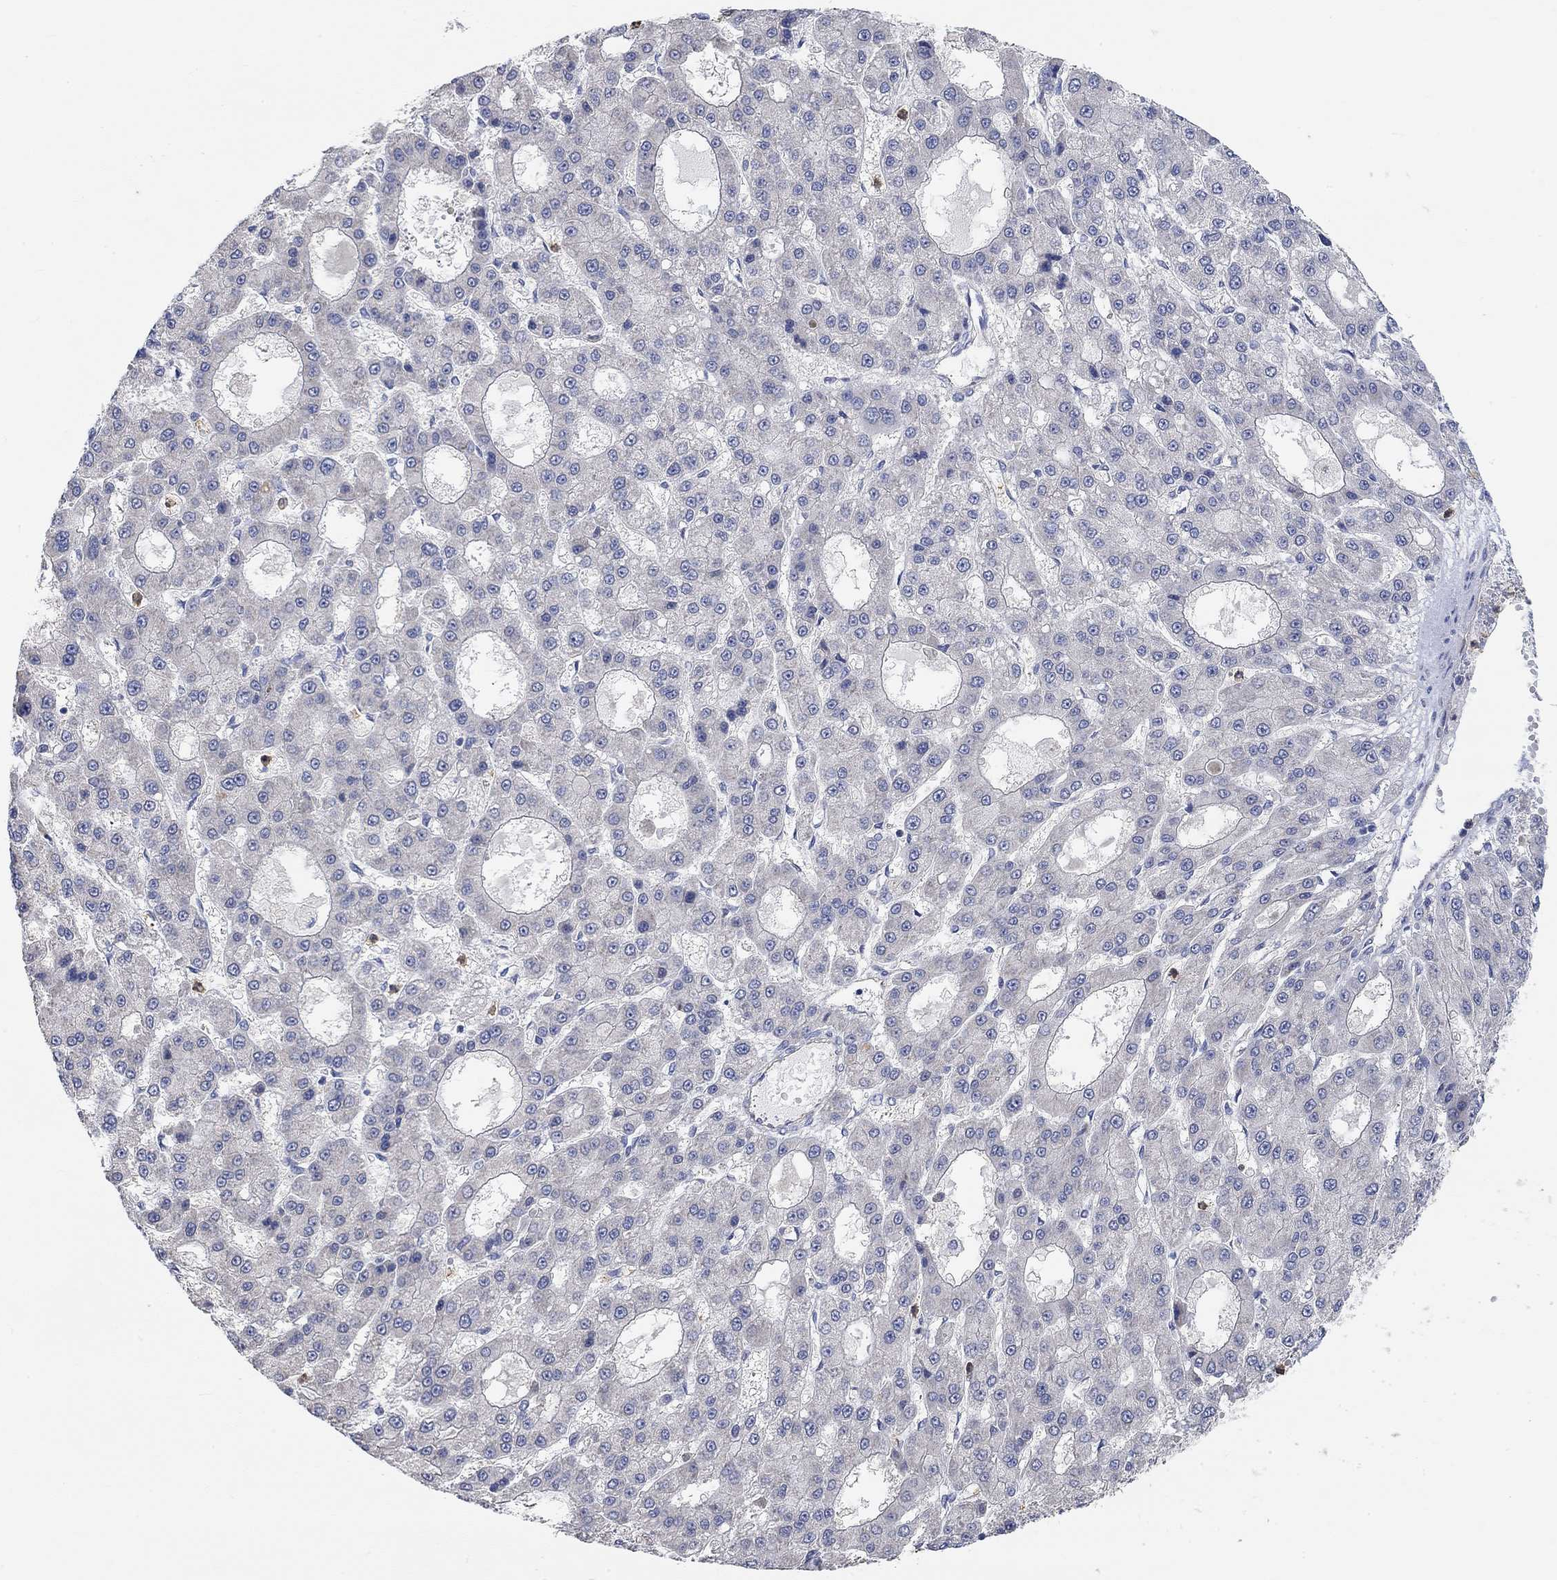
{"staining": {"intensity": "negative", "quantity": "none", "location": "none"}, "tissue": "liver cancer", "cell_type": "Tumor cells", "image_type": "cancer", "snomed": [{"axis": "morphology", "description": "Carcinoma, Hepatocellular, NOS"}, {"axis": "topography", "description": "Liver"}], "caption": "This is a histopathology image of IHC staining of liver cancer (hepatocellular carcinoma), which shows no positivity in tumor cells.", "gene": "SYT16", "patient": {"sex": "male", "age": 70}}